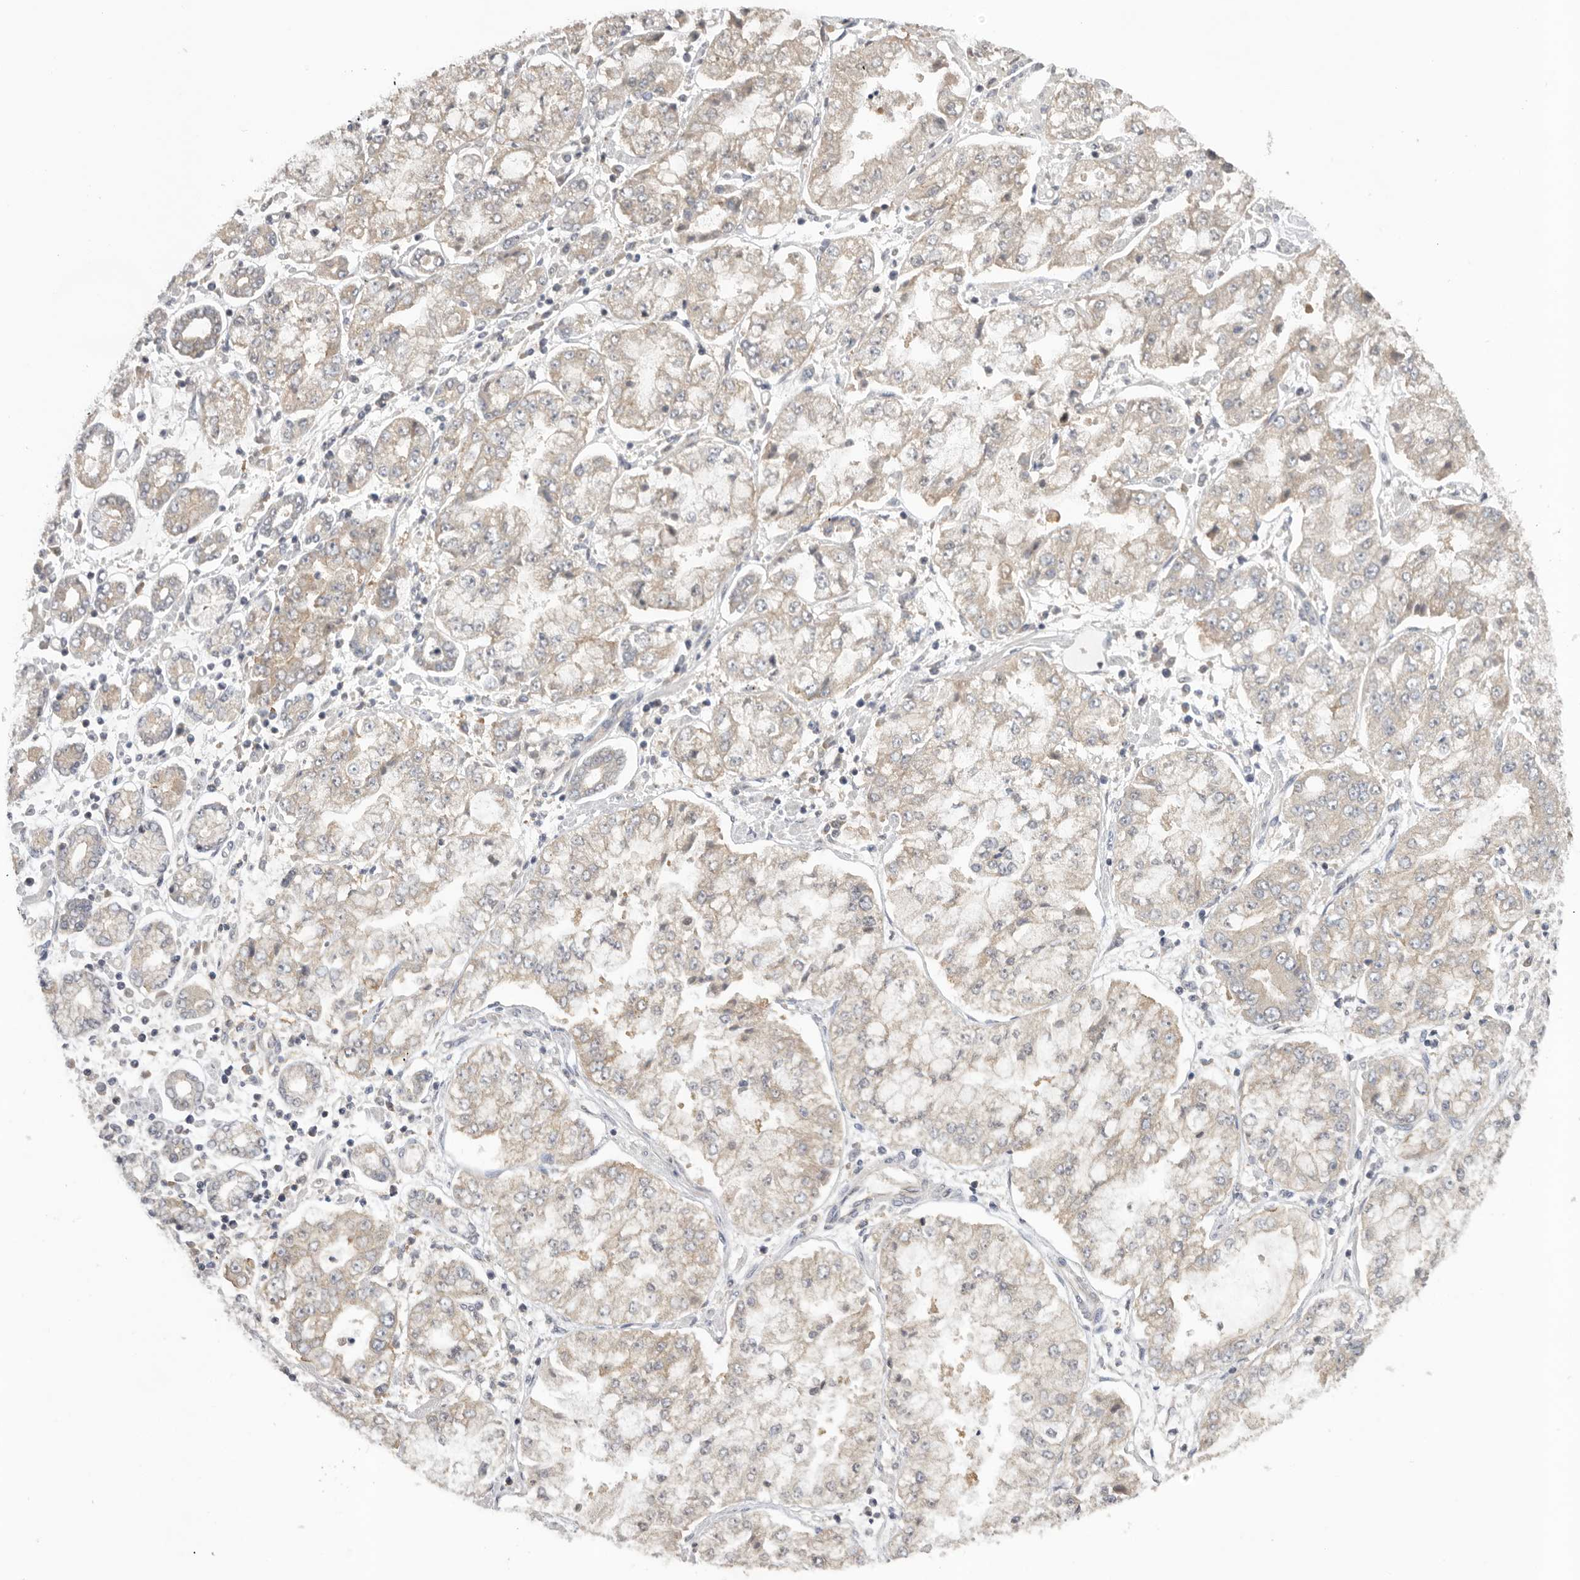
{"staining": {"intensity": "weak", "quantity": ">75%", "location": "cytoplasmic/membranous"}, "tissue": "stomach cancer", "cell_type": "Tumor cells", "image_type": "cancer", "snomed": [{"axis": "morphology", "description": "Adenocarcinoma, NOS"}, {"axis": "topography", "description": "Stomach"}], "caption": "This is an image of immunohistochemistry staining of stomach cancer (adenocarcinoma), which shows weak staining in the cytoplasmic/membranous of tumor cells.", "gene": "PPP1R42", "patient": {"sex": "male", "age": 76}}